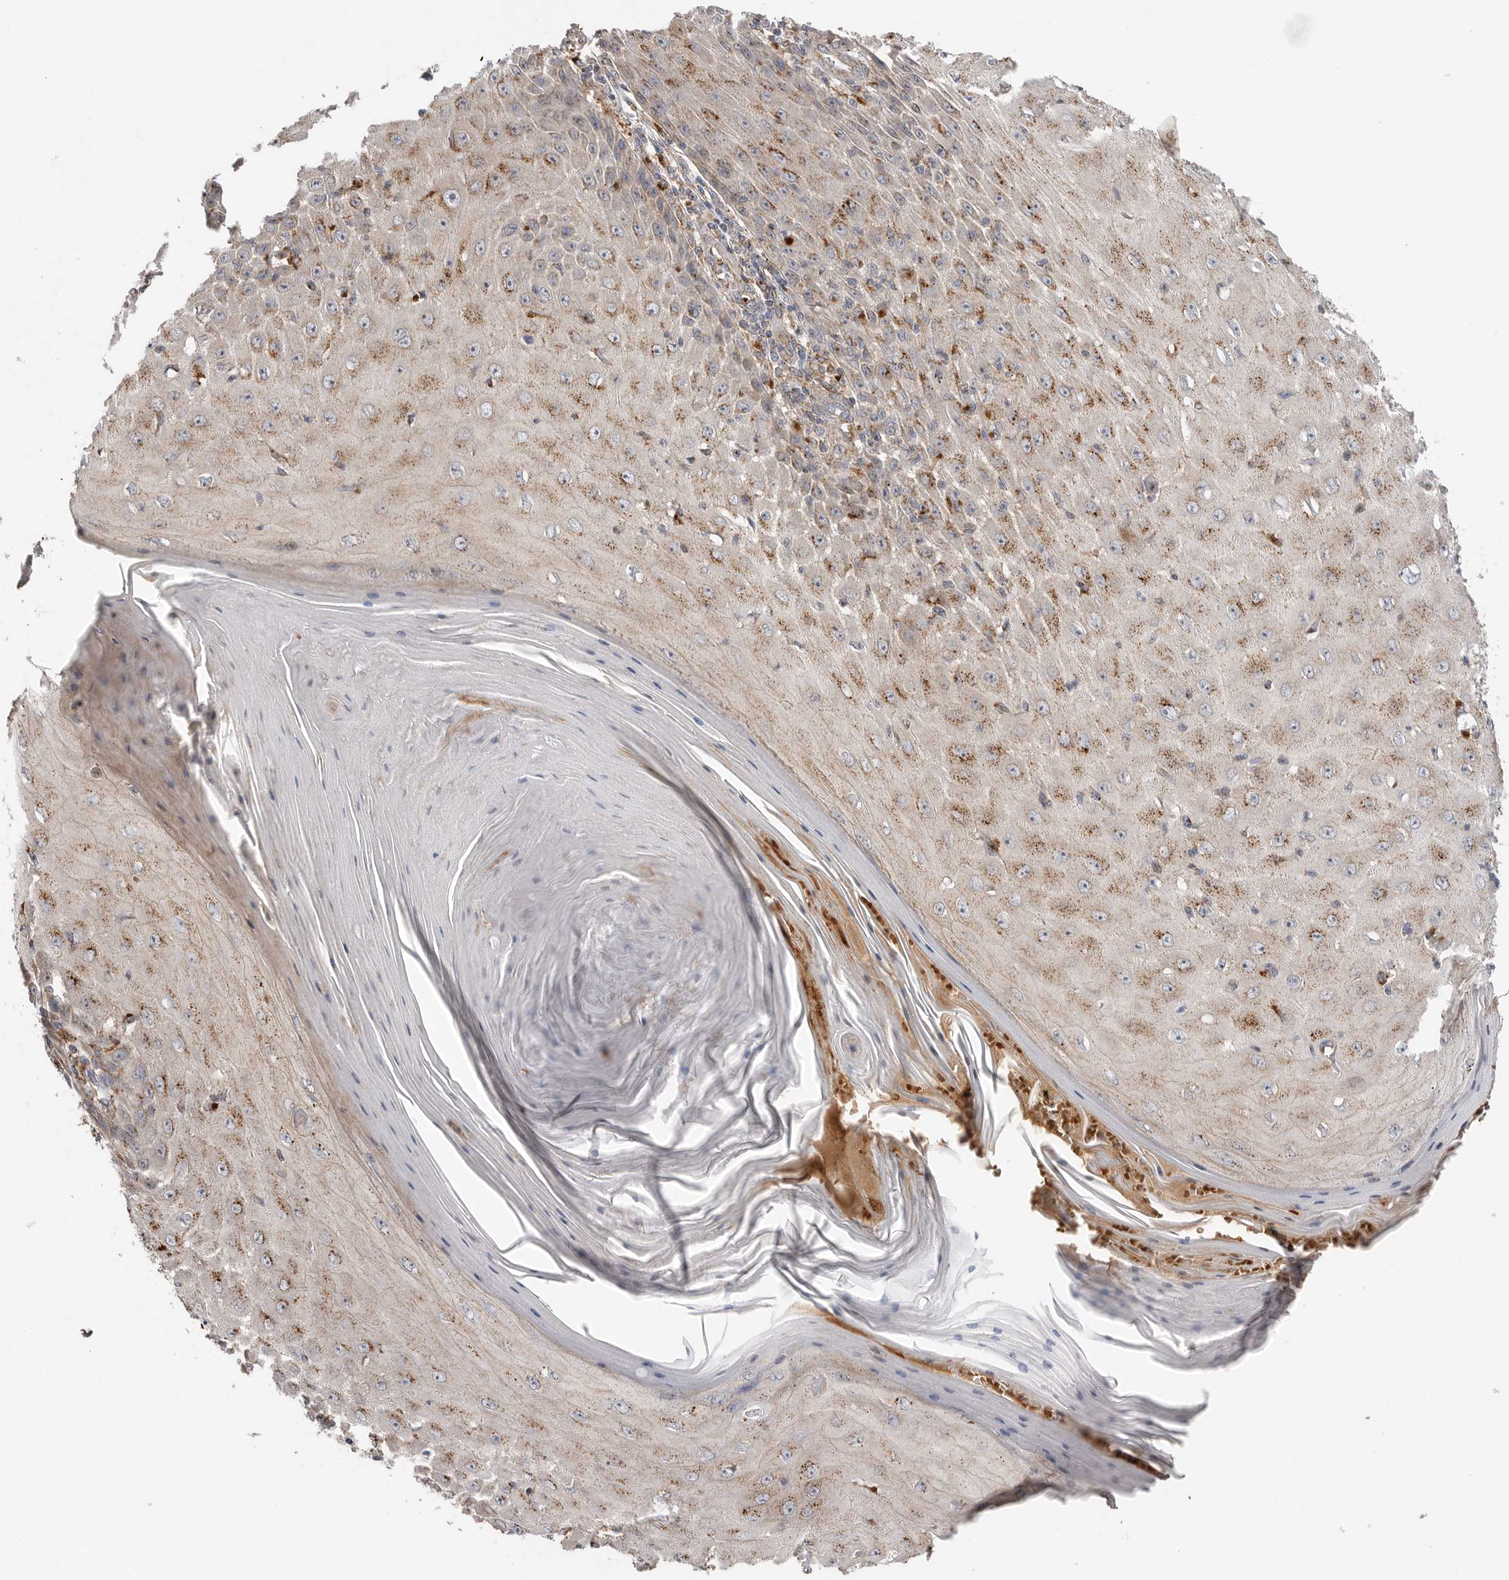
{"staining": {"intensity": "weak", "quantity": ">75%", "location": "cytoplasmic/membranous"}, "tissue": "skin cancer", "cell_type": "Tumor cells", "image_type": "cancer", "snomed": [{"axis": "morphology", "description": "Squamous cell carcinoma, NOS"}, {"axis": "topography", "description": "Skin"}], "caption": "This is an image of immunohistochemistry staining of squamous cell carcinoma (skin), which shows weak positivity in the cytoplasmic/membranous of tumor cells.", "gene": "GALNS", "patient": {"sex": "female", "age": 73}}